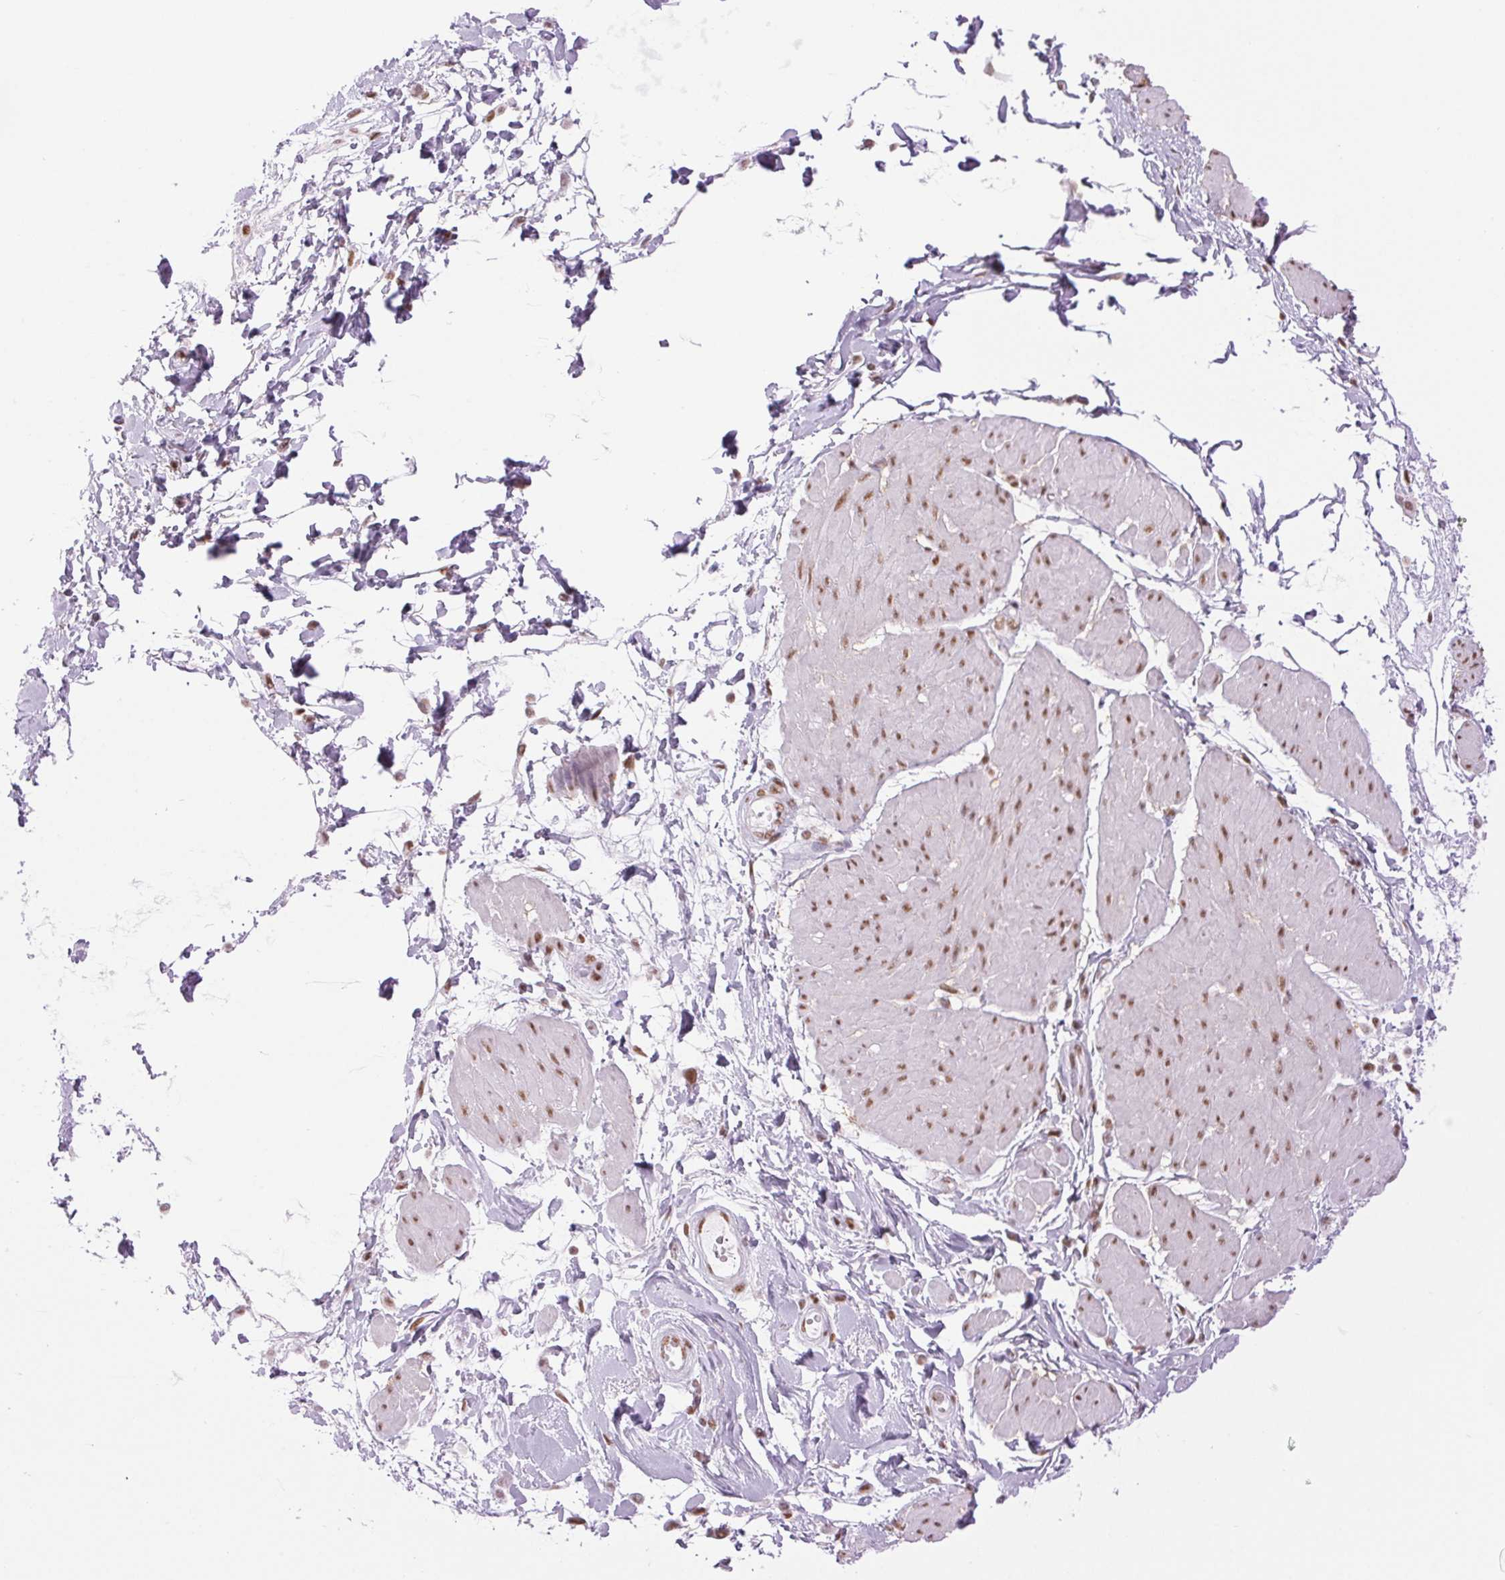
{"staining": {"intensity": "moderate", "quantity": "25%-75%", "location": "nuclear"}, "tissue": "adipose tissue", "cell_type": "Adipocytes", "image_type": "normal", "snomed": [{"axis": "morphology", "description": "Normal tissue, NOS"}, {"axis": "topography", "description": "Urinary bladder"}, {"axis": "topography", "description": "Peripheral nerve tissue"}], "caption": "Immunohistochemical staining of normal adipose tissue reveals medium levels of moderate nuclear expression in approximately 25%-75% of adipocytes.", "gene": "ZFR2", "patient": {"sex": "female", "age": 60}}